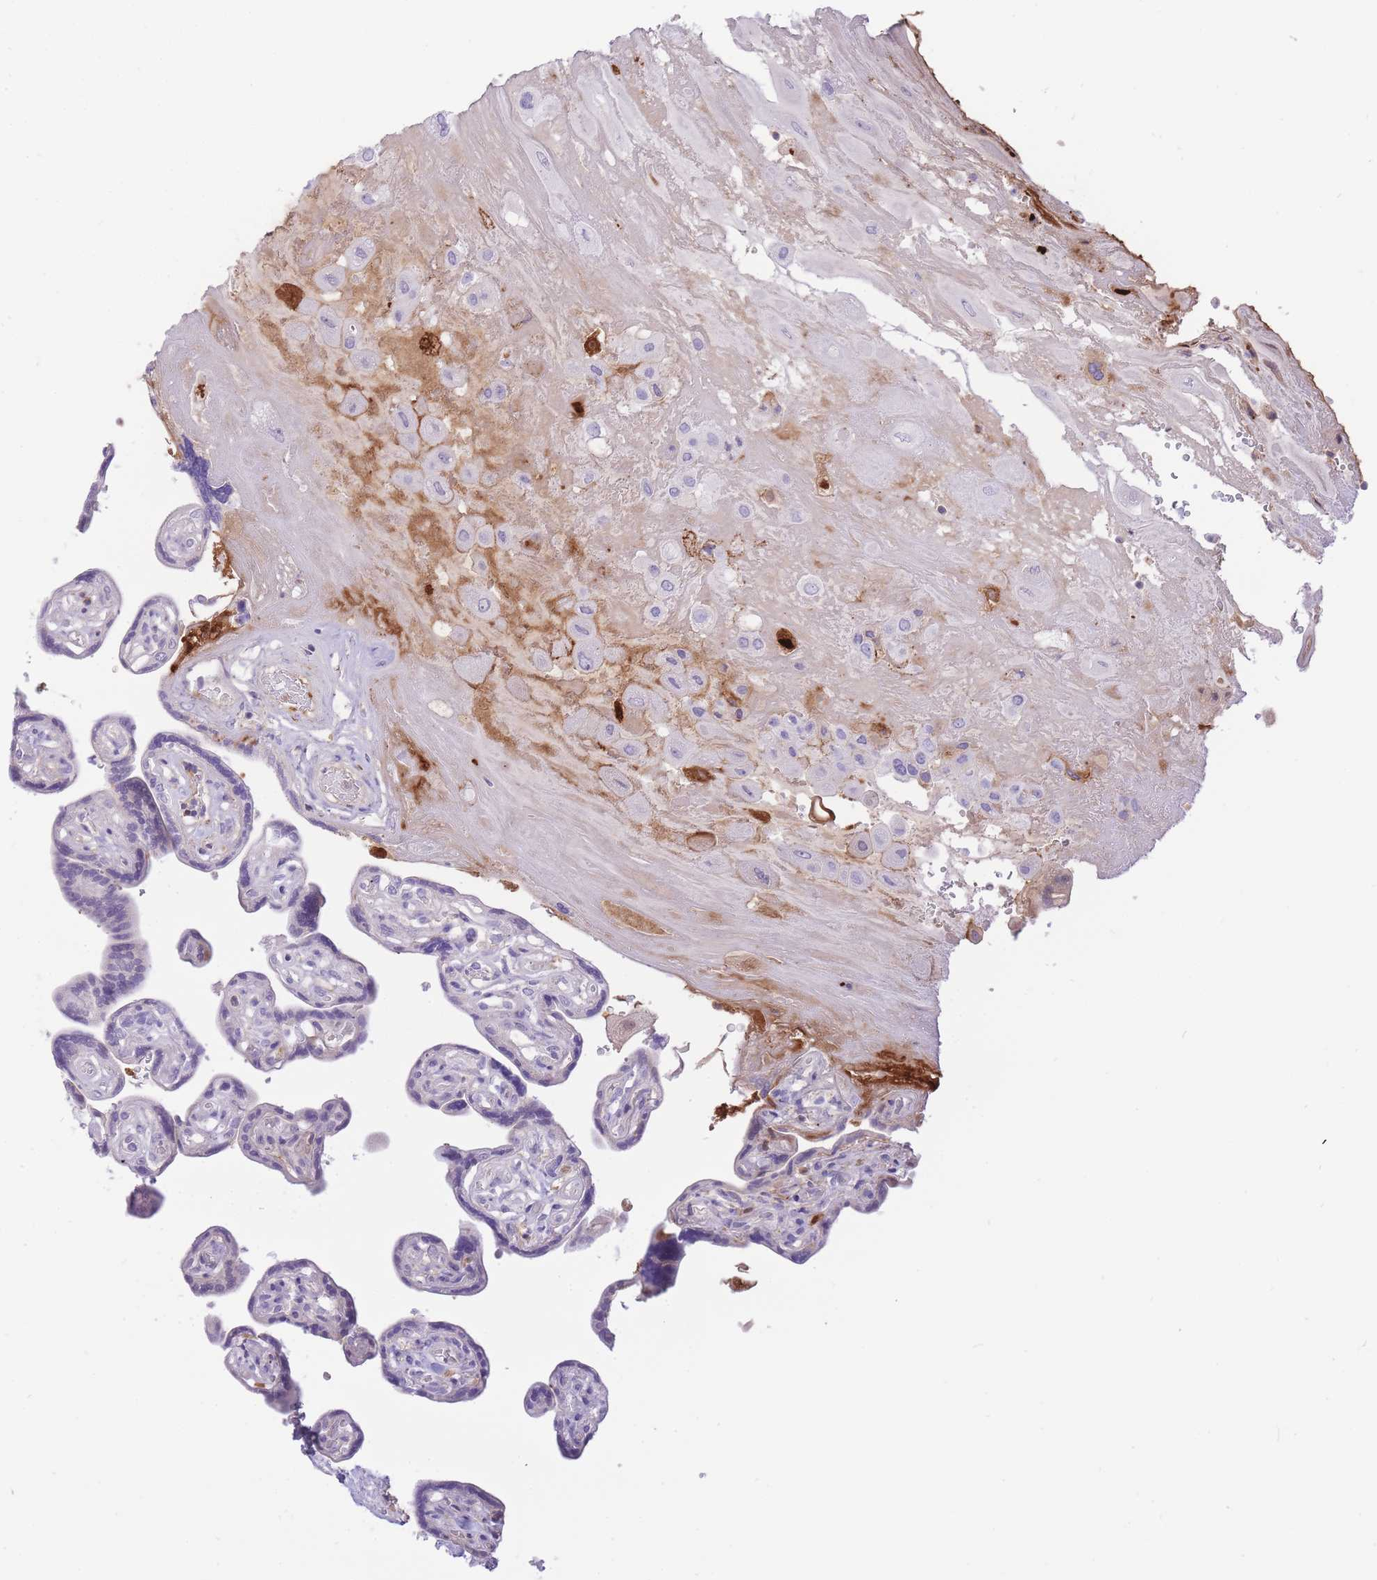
{"staining": {"intensity": "negative", "quantity": "none", "location": "none"}, "tissue": "placenta", "cell_type": "Decidual cells", "image_type": "normal", "snomed": [{"axis": "morphology", "description": "Normal tissue, NOS"}, {"axis": "topography", "description": "Placenta"}], "caption": "Micrograph shows no significant protein expression in decidual cells of unremarkable placenta.", "gene": "HRG", "patient": {"sex": "female", "age": 32}}